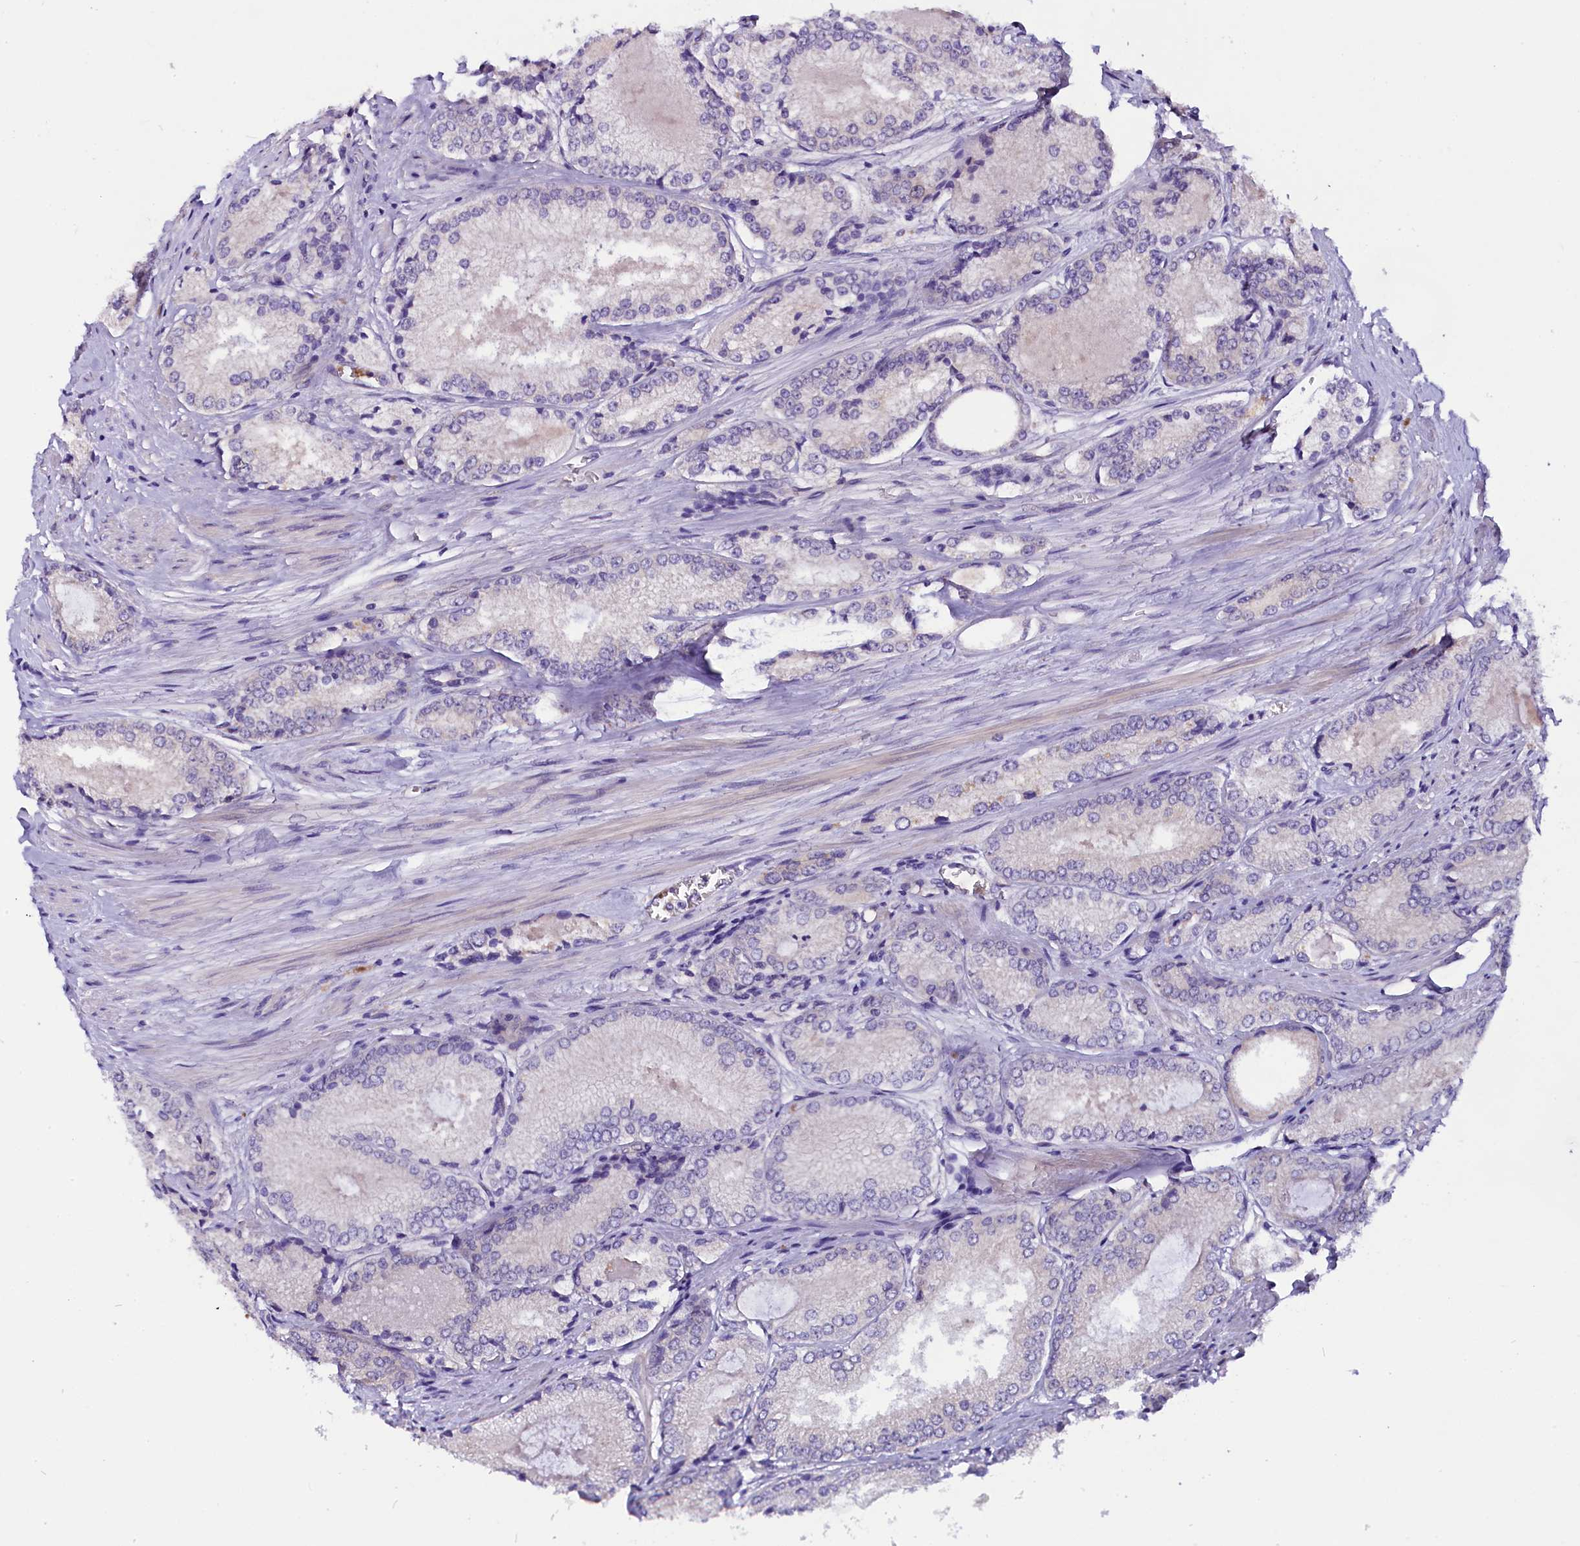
{"staining": {"intensity": "negative", "quantity": "none", "location": "none"}, "tissue": "prostate cancer", "cell_type": "Tumor cells", "image_type": "cancer", "snomed": [{"axis": "morphology", "description": "Adenocarcinoma, Low grade"}, {"axis": "topography", "description": "Prostate"}], "caption": "Image shows no significant protein expression in tumor cells of prostate cancer.", "gene": "C9orf40", "patient": {"sex": "male", "age": 68}}